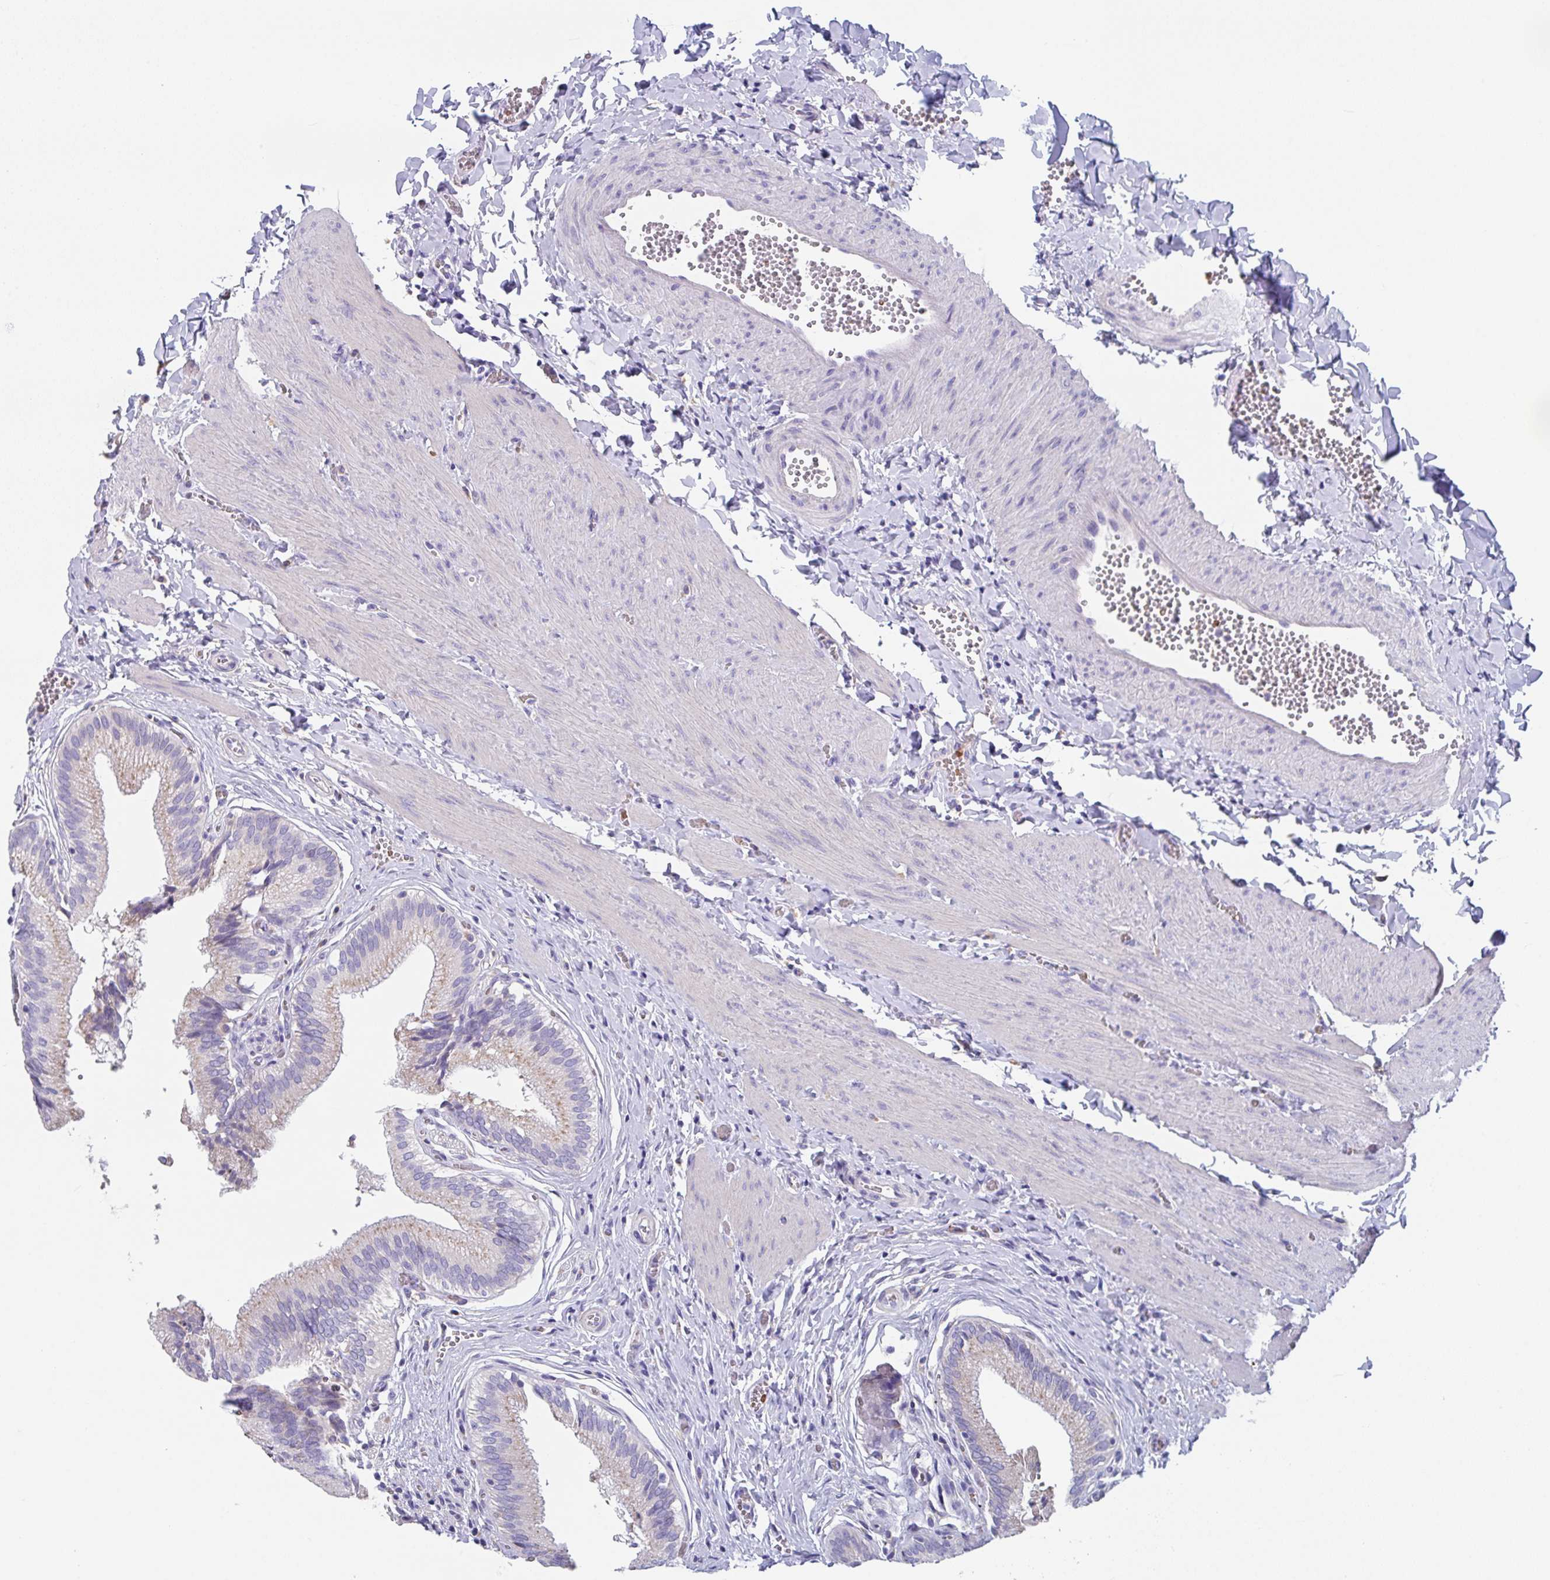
{"staining": {"intensity": "weak", "quantity": ">75%", "location": "cytoplasmic/membranous"}, "tissue": "gallbladder", "cell_type": "Glandular cells", "image_type": "normal", "snomed": [{"axis": "morphology", "description": "Normal tissue, NOS"}, {"axis": "topography", "description": "Gallbladder"}], "caption": "Protein analysis of normal gallbladder exhibits weak cytoplasmic/membranous expression in about >75% of glandular cells. Using DAB (brown) and hematoxylin (blue) stains, captured at high magnification using brightfield microscopy.", "gene": "TFAP2C", "patient": {"sex": "male", "age": 17}}